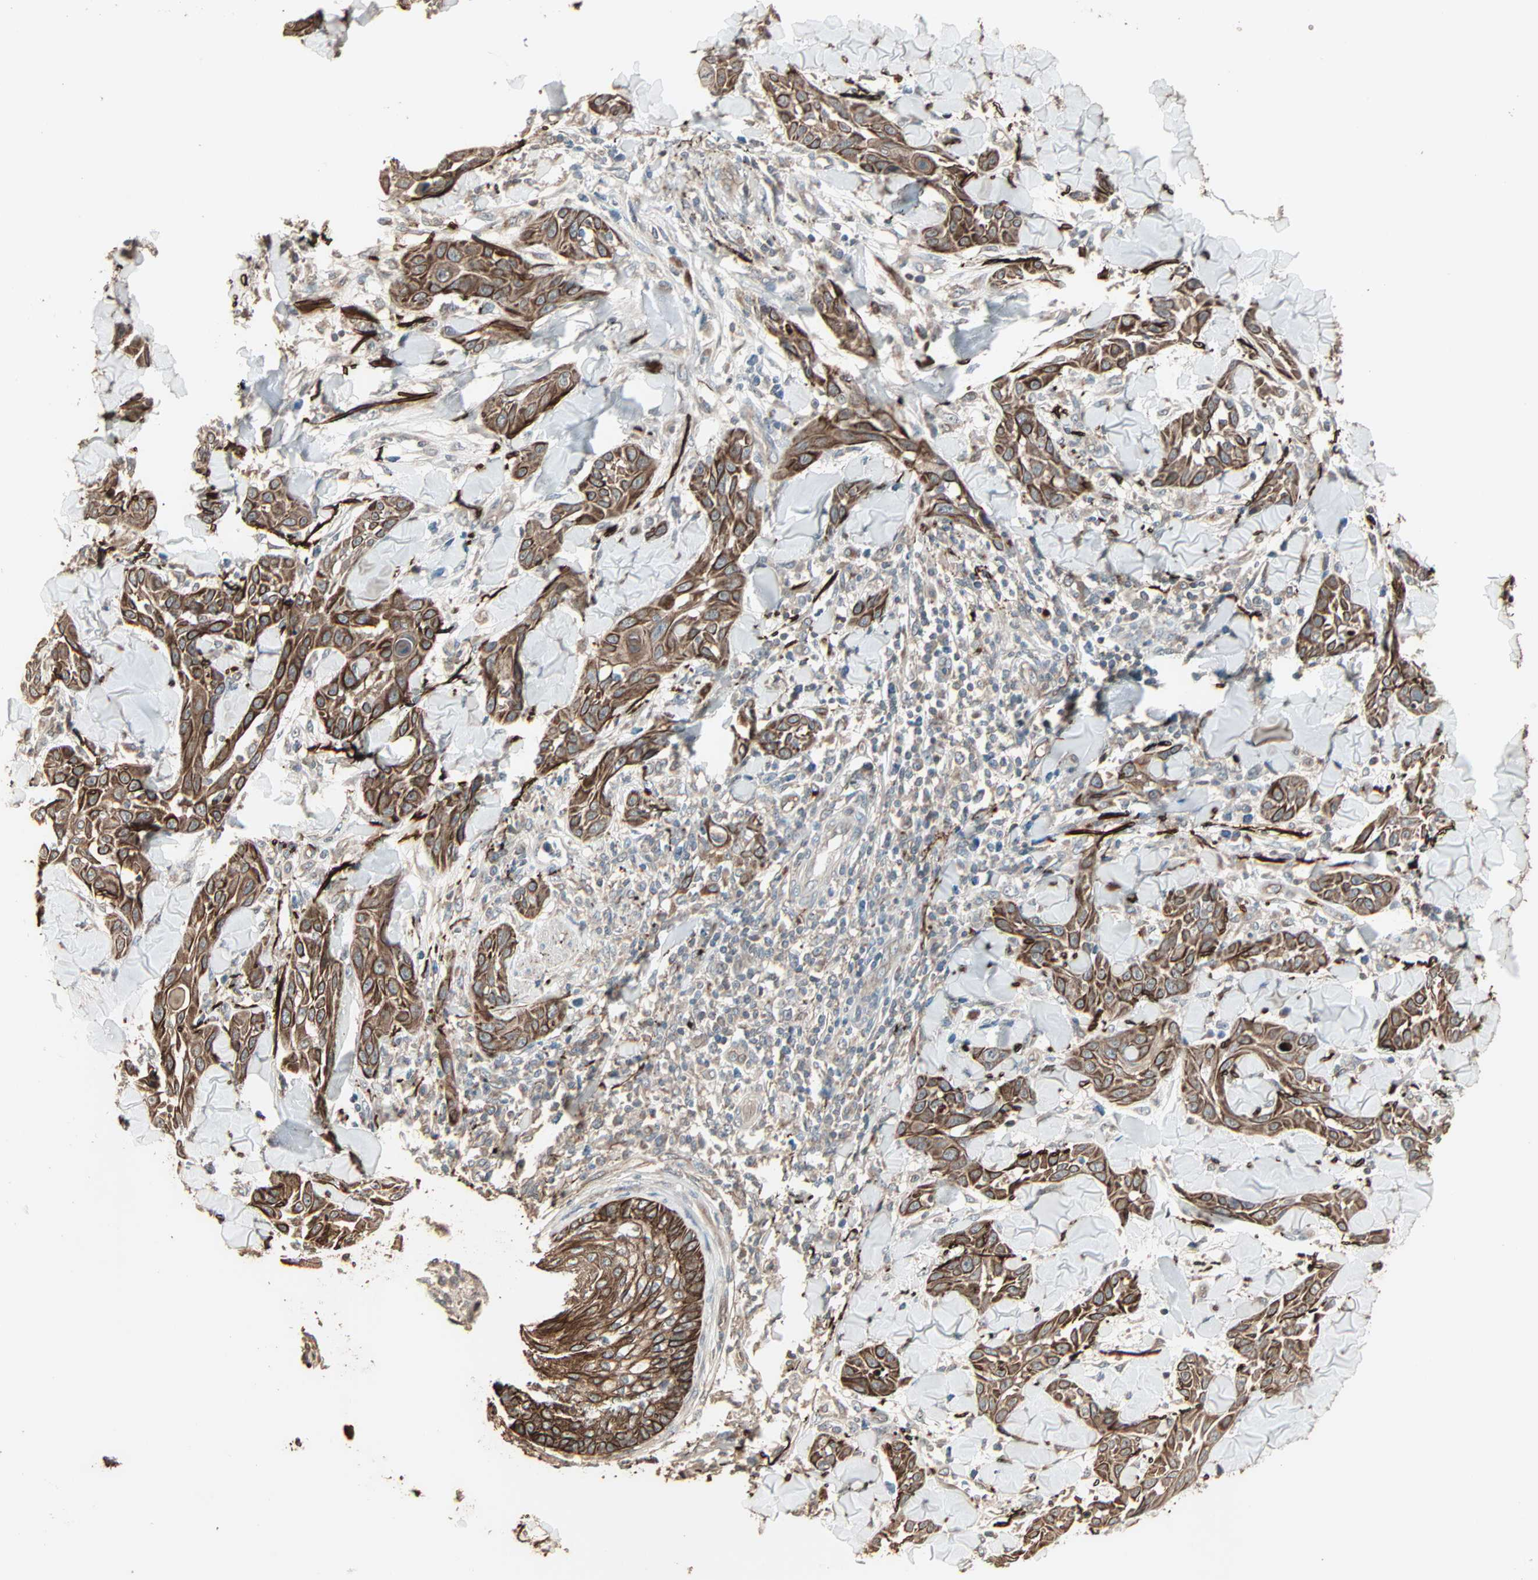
{"staining": {"intensity": "strong", "quantity": ">75%", "location": "cytoplasmic/membranous"}, "tissue": "skin cancer", "cell_type": "Tumor cells", "image_type": "cancer", "snomed": [{"axis": "morphology", "description": "Squamous cell carcinoma, NOS"}, {"axis": "topography", "description": "Skin"}], "caption": "This histopathology image demonstrates skin squamous cell carcinoma stained with immunohistochemistry to label a protein in brown. The cytoplasmic/membranous of tumor cells show strong positivity for the protein. Nuclei are counter-stained blue.", "gene": "CALCRL", "patient": {"sex": "male", "age": 24}}